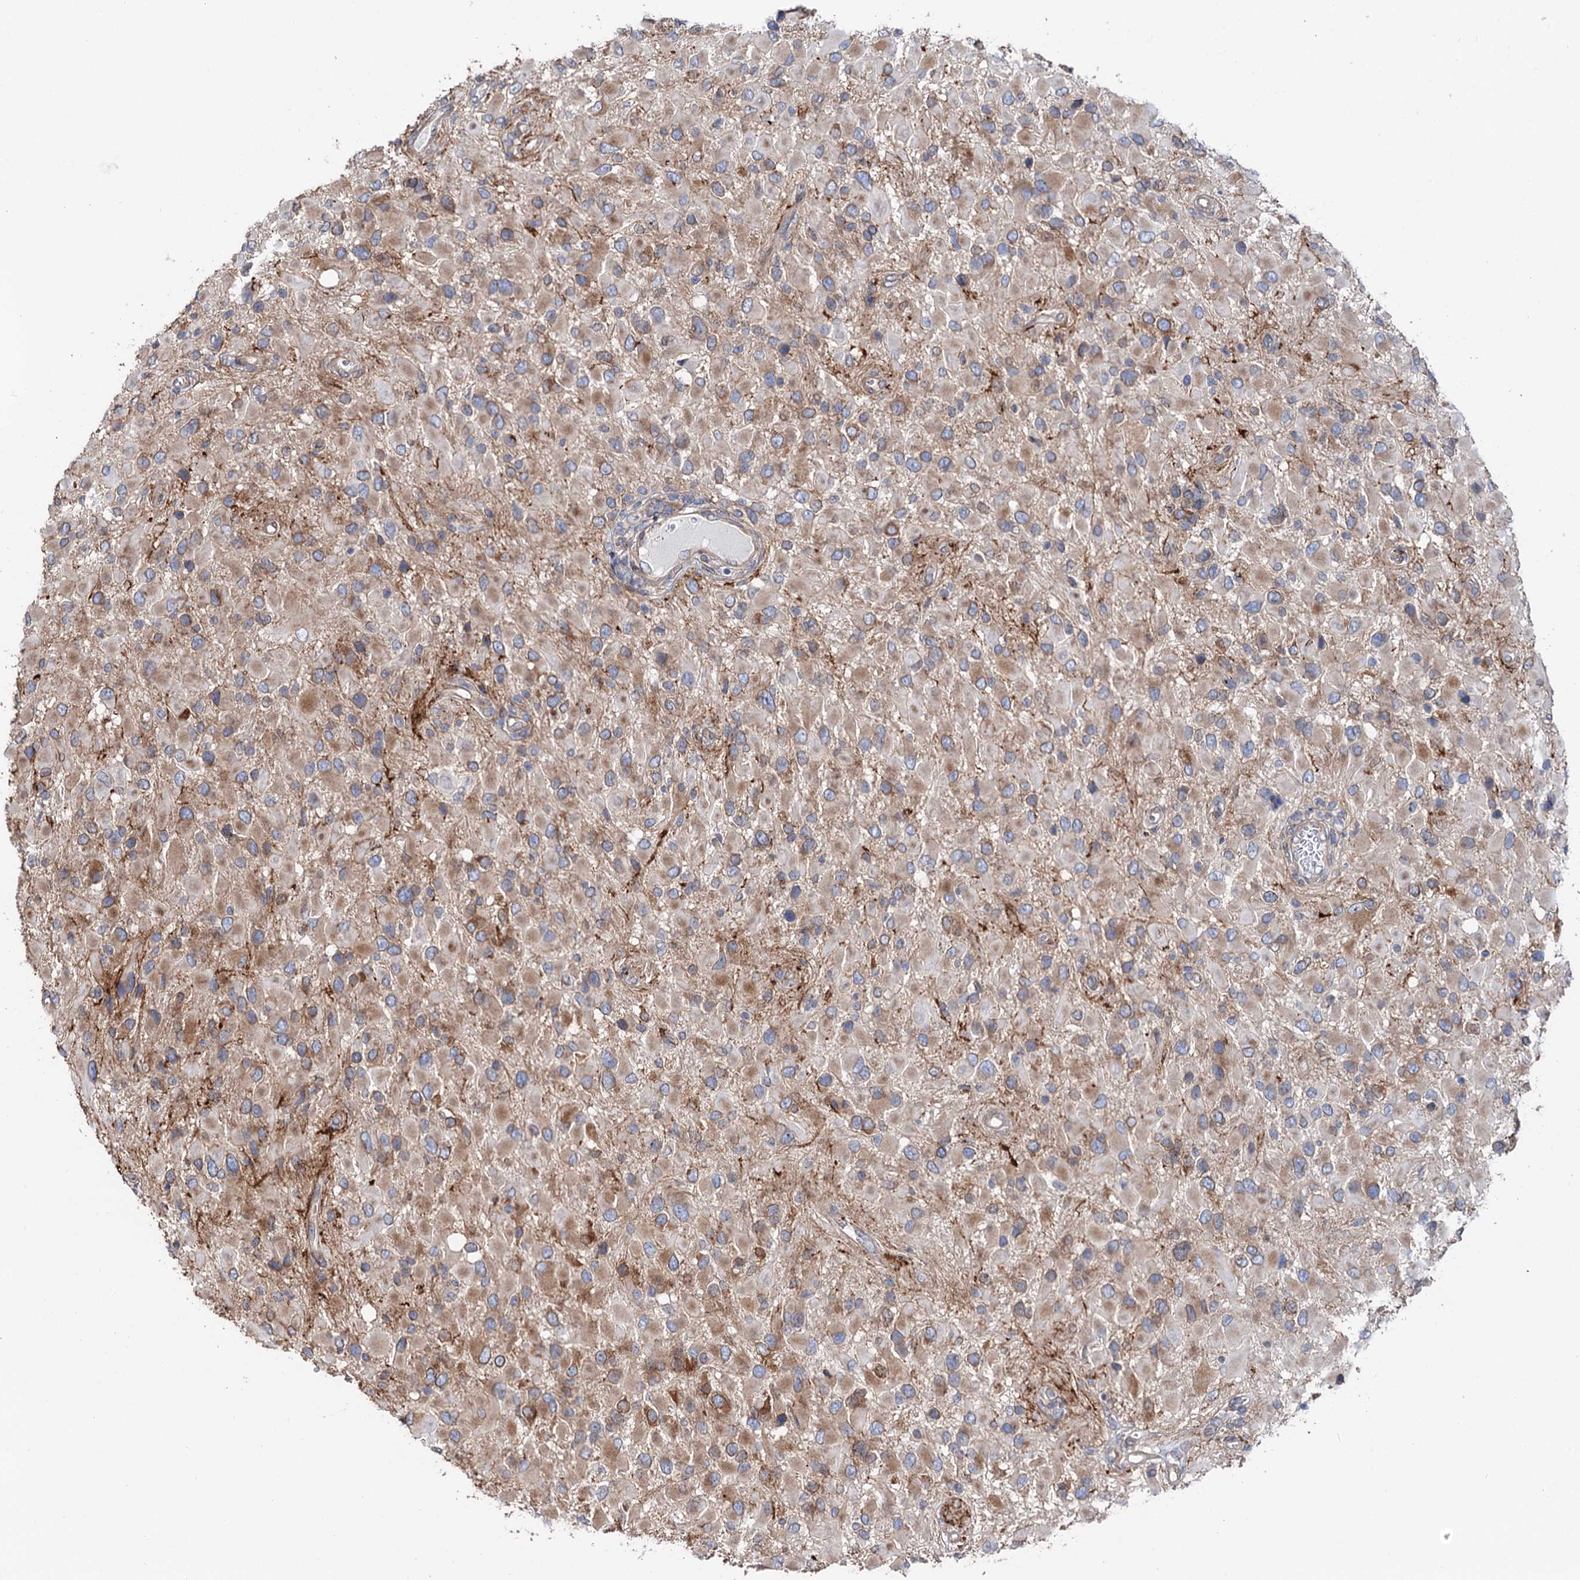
{"staining": {"intensity": "moderate", "quantity": ">75%", "location": "cytoplasmic/membranous"}, "tissue": "glioma", "cell_type": "Tumor cells", "image_type": "cancer", "snomed": [{"axis": "morphology", "description": "Glioma, malignant, High grade"}, {"axis": "topography", "description": "Brain"}], "caption": "Immunohistochemical staining of human high-grade glioma (malignant) demonstrates medium levels of moderate cytoplasmic/membranous positivity in approximately >75% of tumor cells. (DAB (3,3'-diaminobenzidine) = brown stain, brightfield microscopy at high magnification).", "gene": "PTDSS2", "patient": {"sex": "male", "age": 53}}